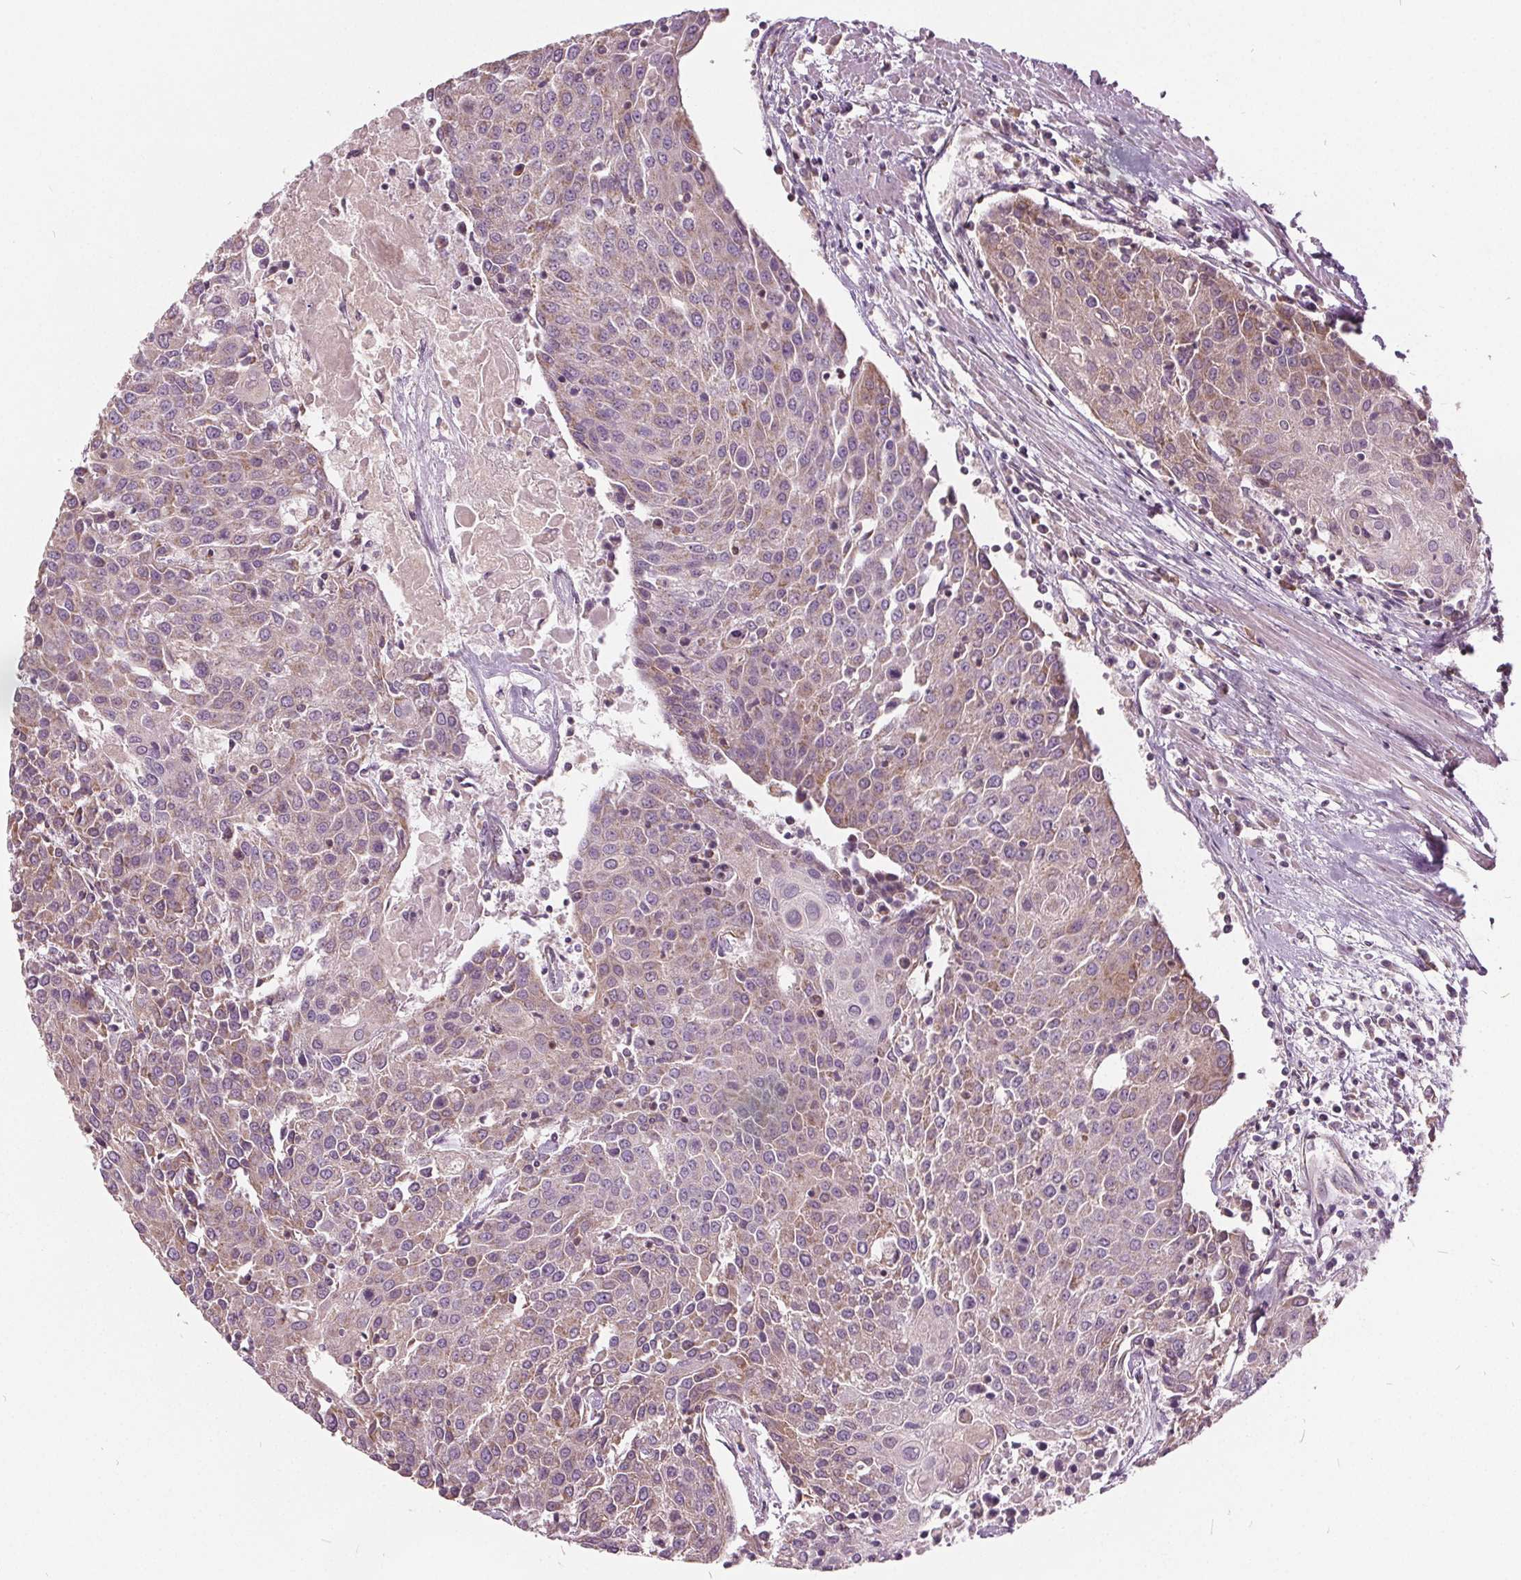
{"staining": {"intensity": "weak", "quantity": "25%-75%", "location": "cytoplasmic/membranous"}, "tissue": "urothelial cancer", "cell_type": "Tumor cells", "image_type": "cancer", "snomed": [{"axis": "morphology", "description": "Urothelial carcinoma, High grade"}, {"axis": "topography", "description": "Urinary bladder"}], "caption": "An image of human high-grade urothelial carcinoma stained for a protein exhibits weak cytoplasmic/membranous brown staining in tumor cells.", "gene": "ECI2", "patient": {"sex": "female", "age": 85}}